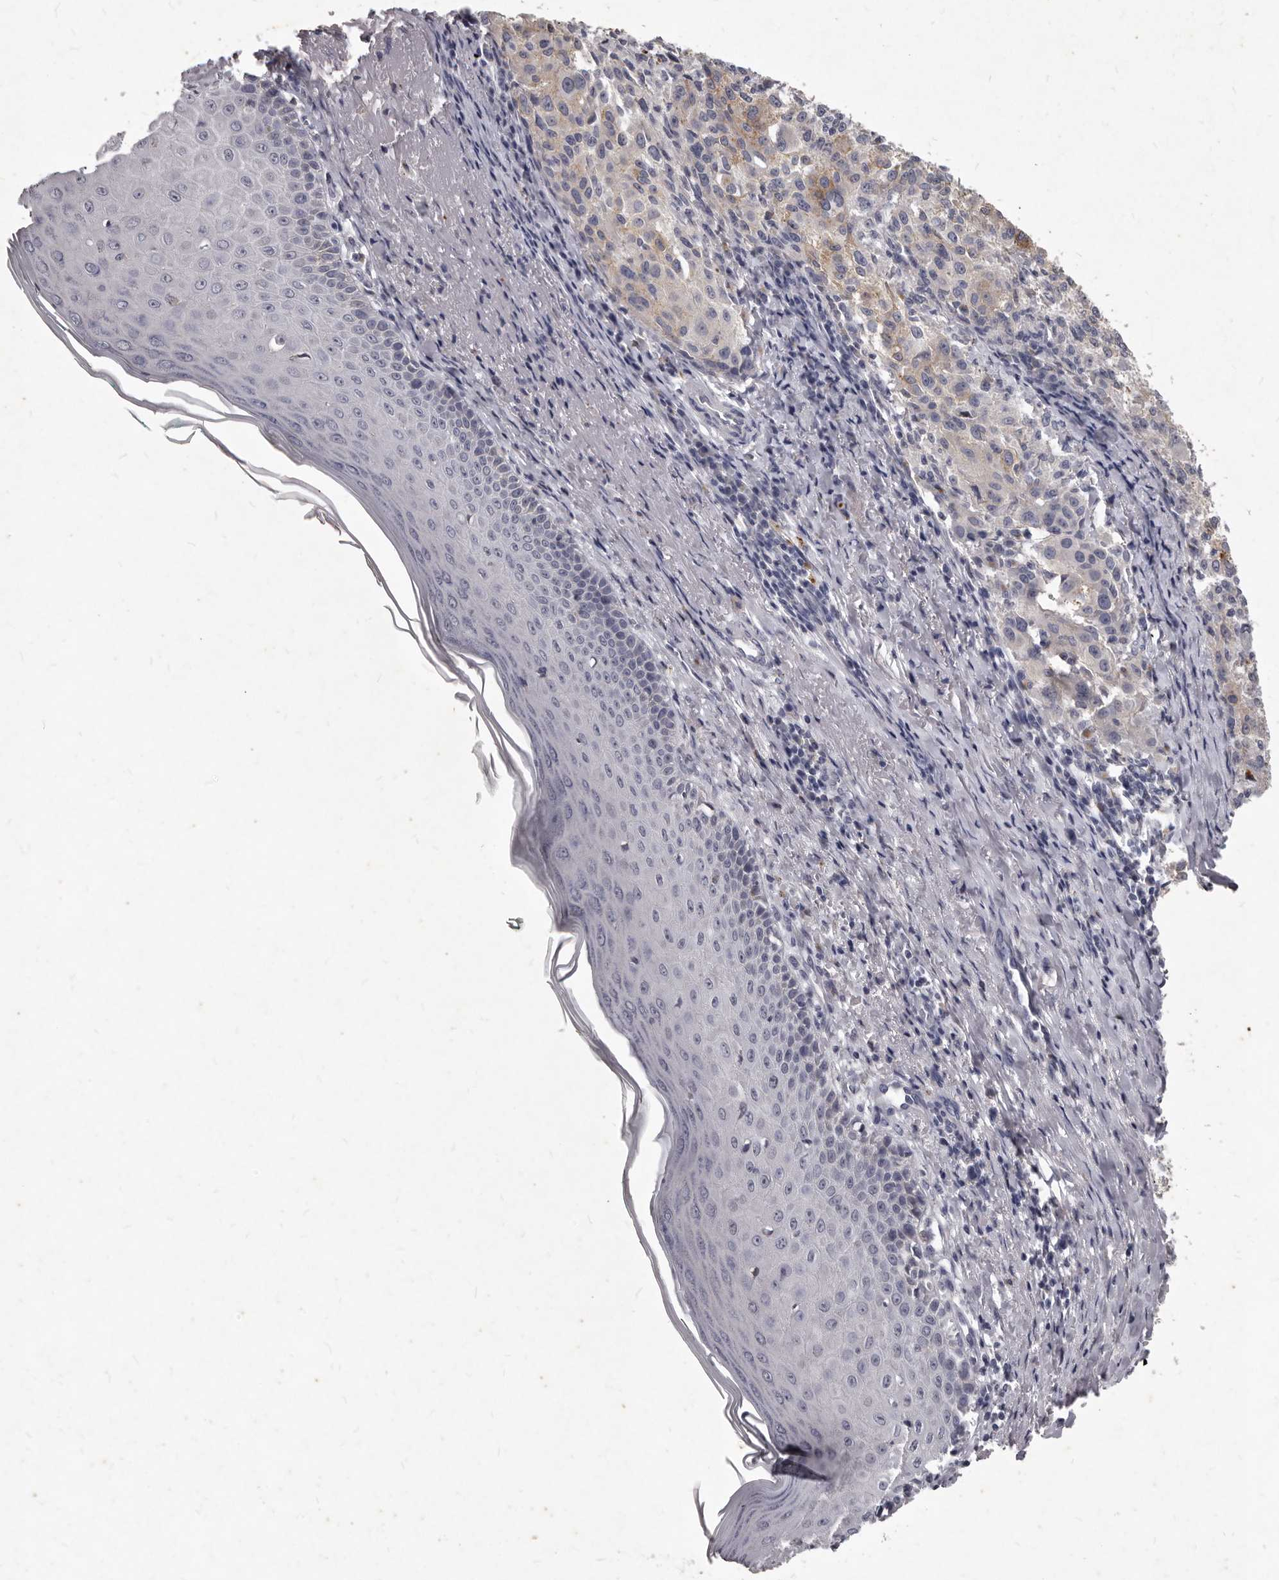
{"staining": {"intensity": "moderate", "quantity": ">75%", "location": "cytoplasmic/membranous"}, "tissue": "melanoma", "cell_type": "Tumor cells", "image_type": "cancer", "snomed": [{"axis": "morphology", "description": "Necrosis, NOS"}, {"axis": "morphology", "description": "Malignant melanoma, NOS"}, {"axis": "topography", "description": "Skin"}], "caption": "This is a histology image of immunohistochemistry staining of malignant melanoma, which shows moderate positivity in the cytoplasmic/membranous of tumor cells.", "gene": "GPRC5C", "patient": {"sex": "female", "age": 87}}